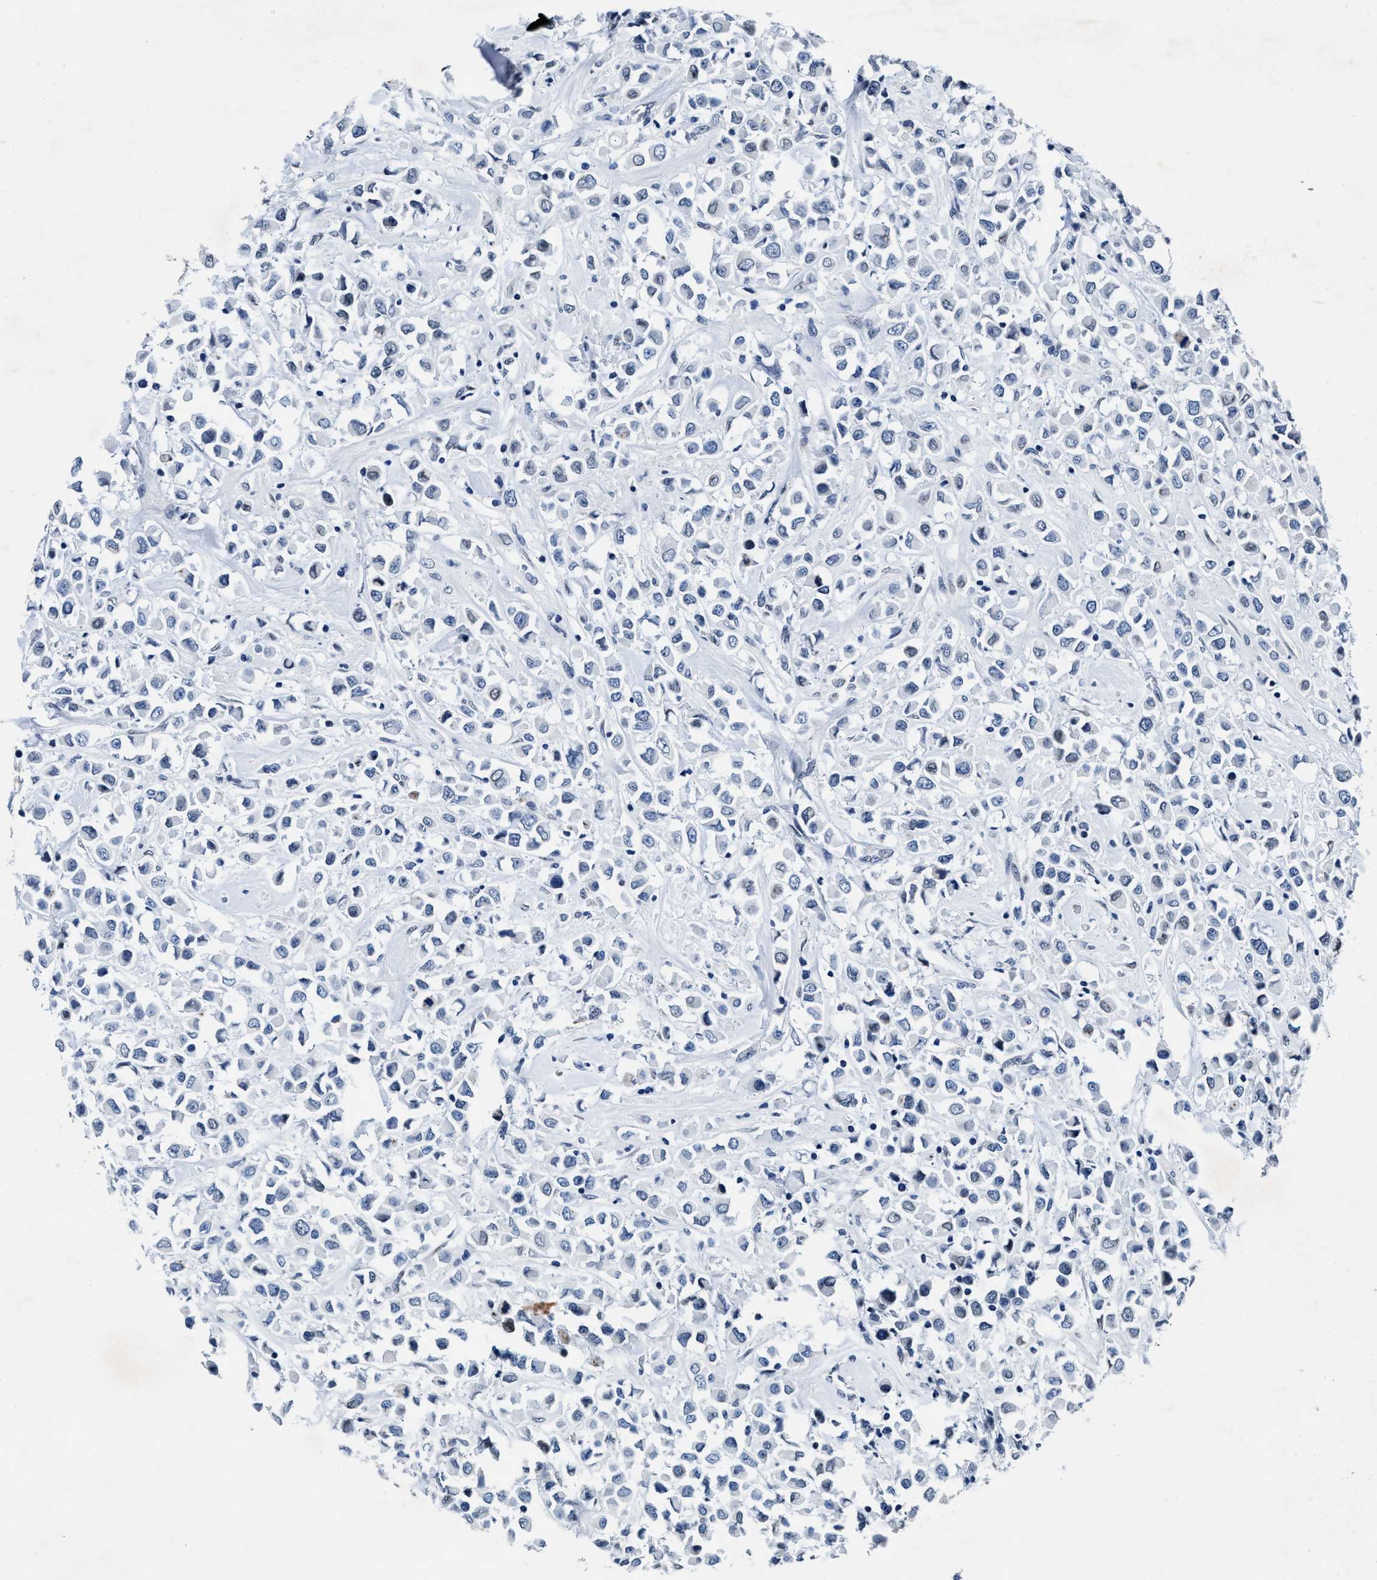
{"staining": {"intensity": "negative", "quantity": "none", "location": "none"}, "tissue": "breast cancer", "cell_type": "Tumor cells", "image_type": "cancer", "snomed": [{"axis": "morphology", "description": "Duct carcinoma"}, {"axis": "topography", "description": "Breast"}], "caption": "Image shows no significant protein expression in tumor cells of breast cancer.", "gene": "UBN2", "patient": {"sex": "female", "age": 61}}